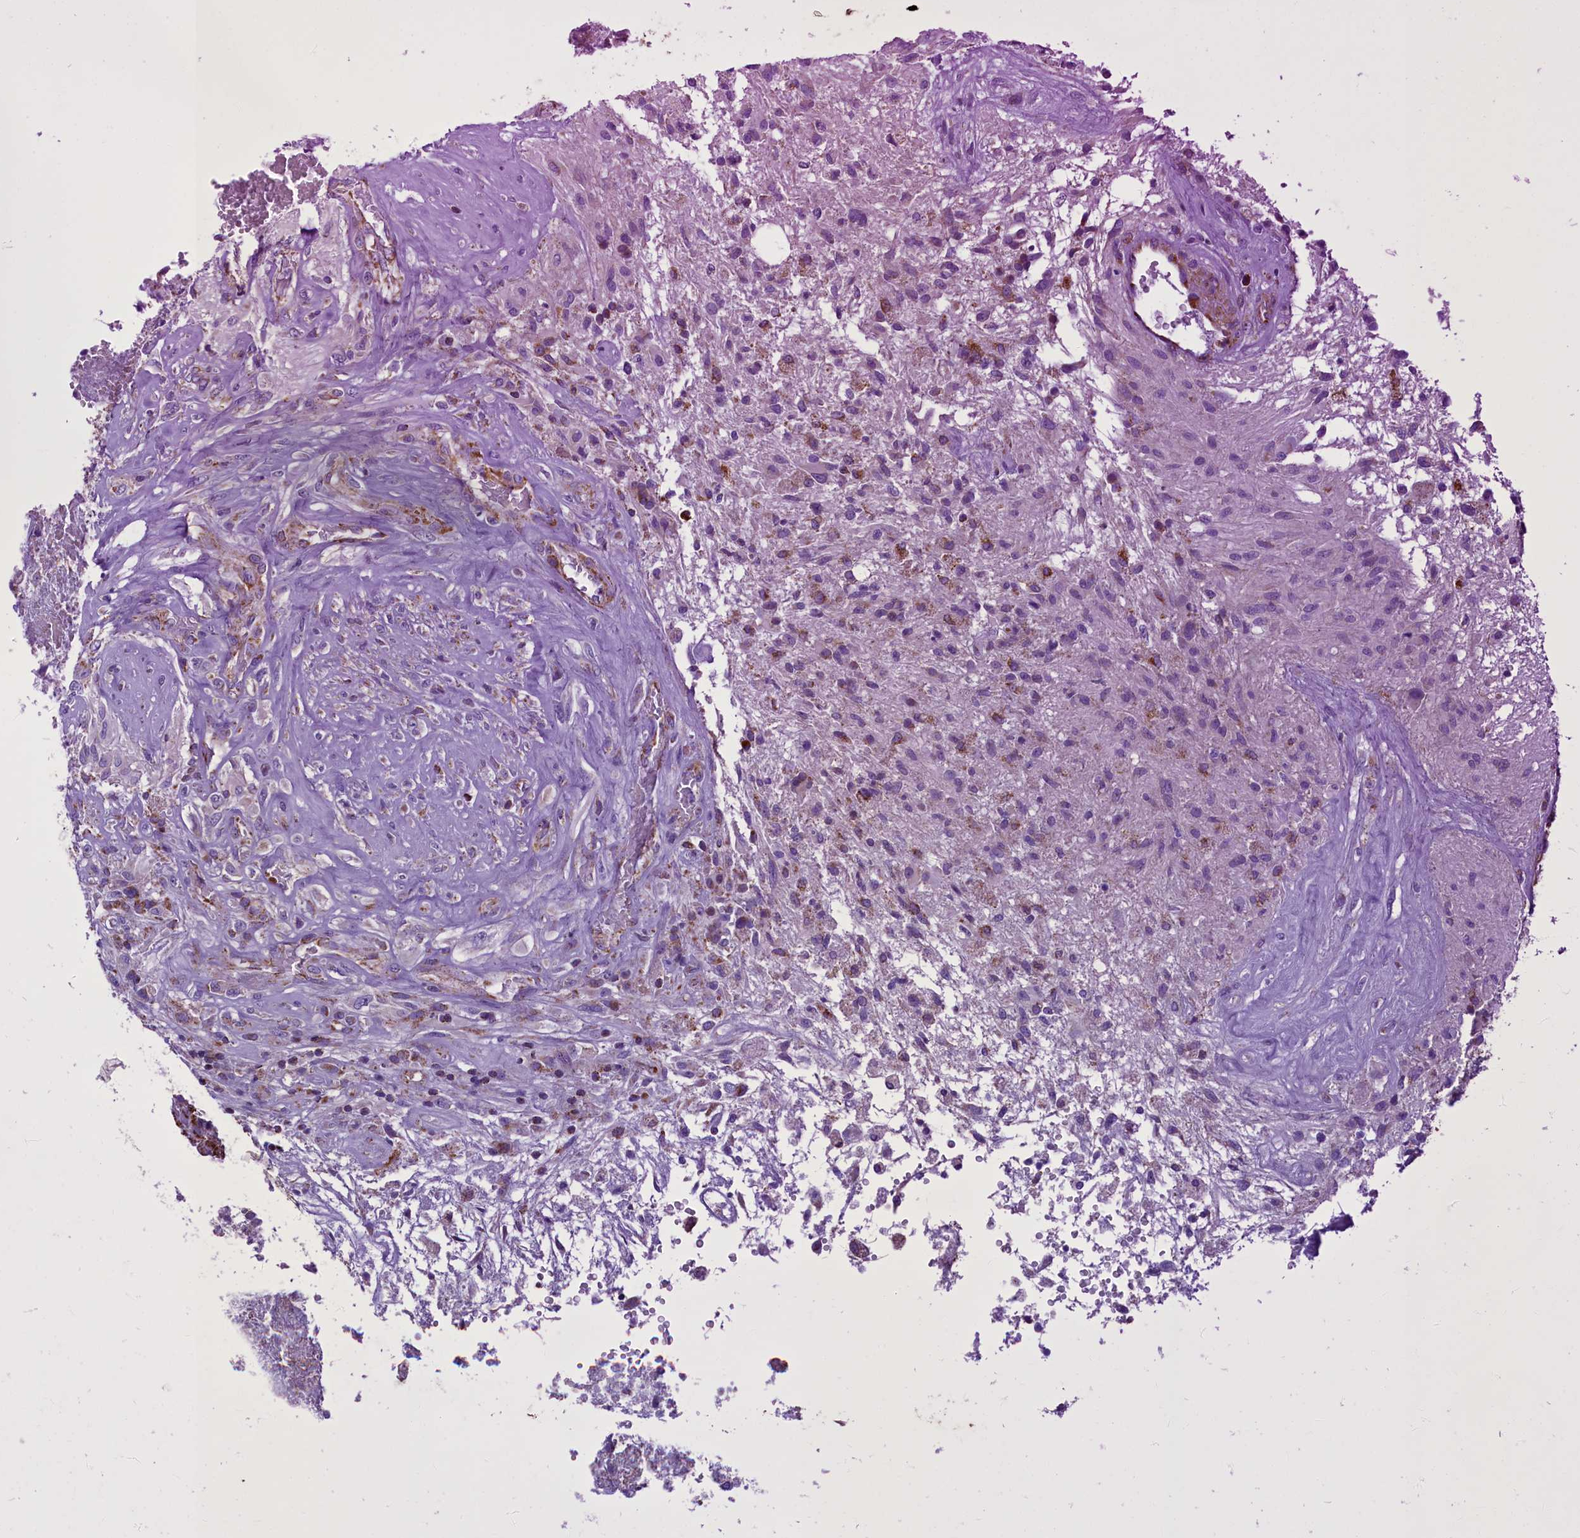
{"staining": {"intensity": "moderate", "quantity": "<25%", "location": "cytoplasmic/membranous"}, "tissue": "glioma", "cell_type": "Tumor cells", "image_type": "cancer", "snomed": [{"axis": "morphology", "description": "Glioma, malignant, High grade"}, {"axis": "topography", "description": "Brain"}], "caption": "Immunohistochemistry (IHC) (DAB (3,3'-diaminobenzidine)) staining of human glioma reveals moderate cytoplasmic/membranous protein expression in about <25% of tumor cells.", "gene": "ICA1L", "patient": {"sex": "male", "age": 56}}